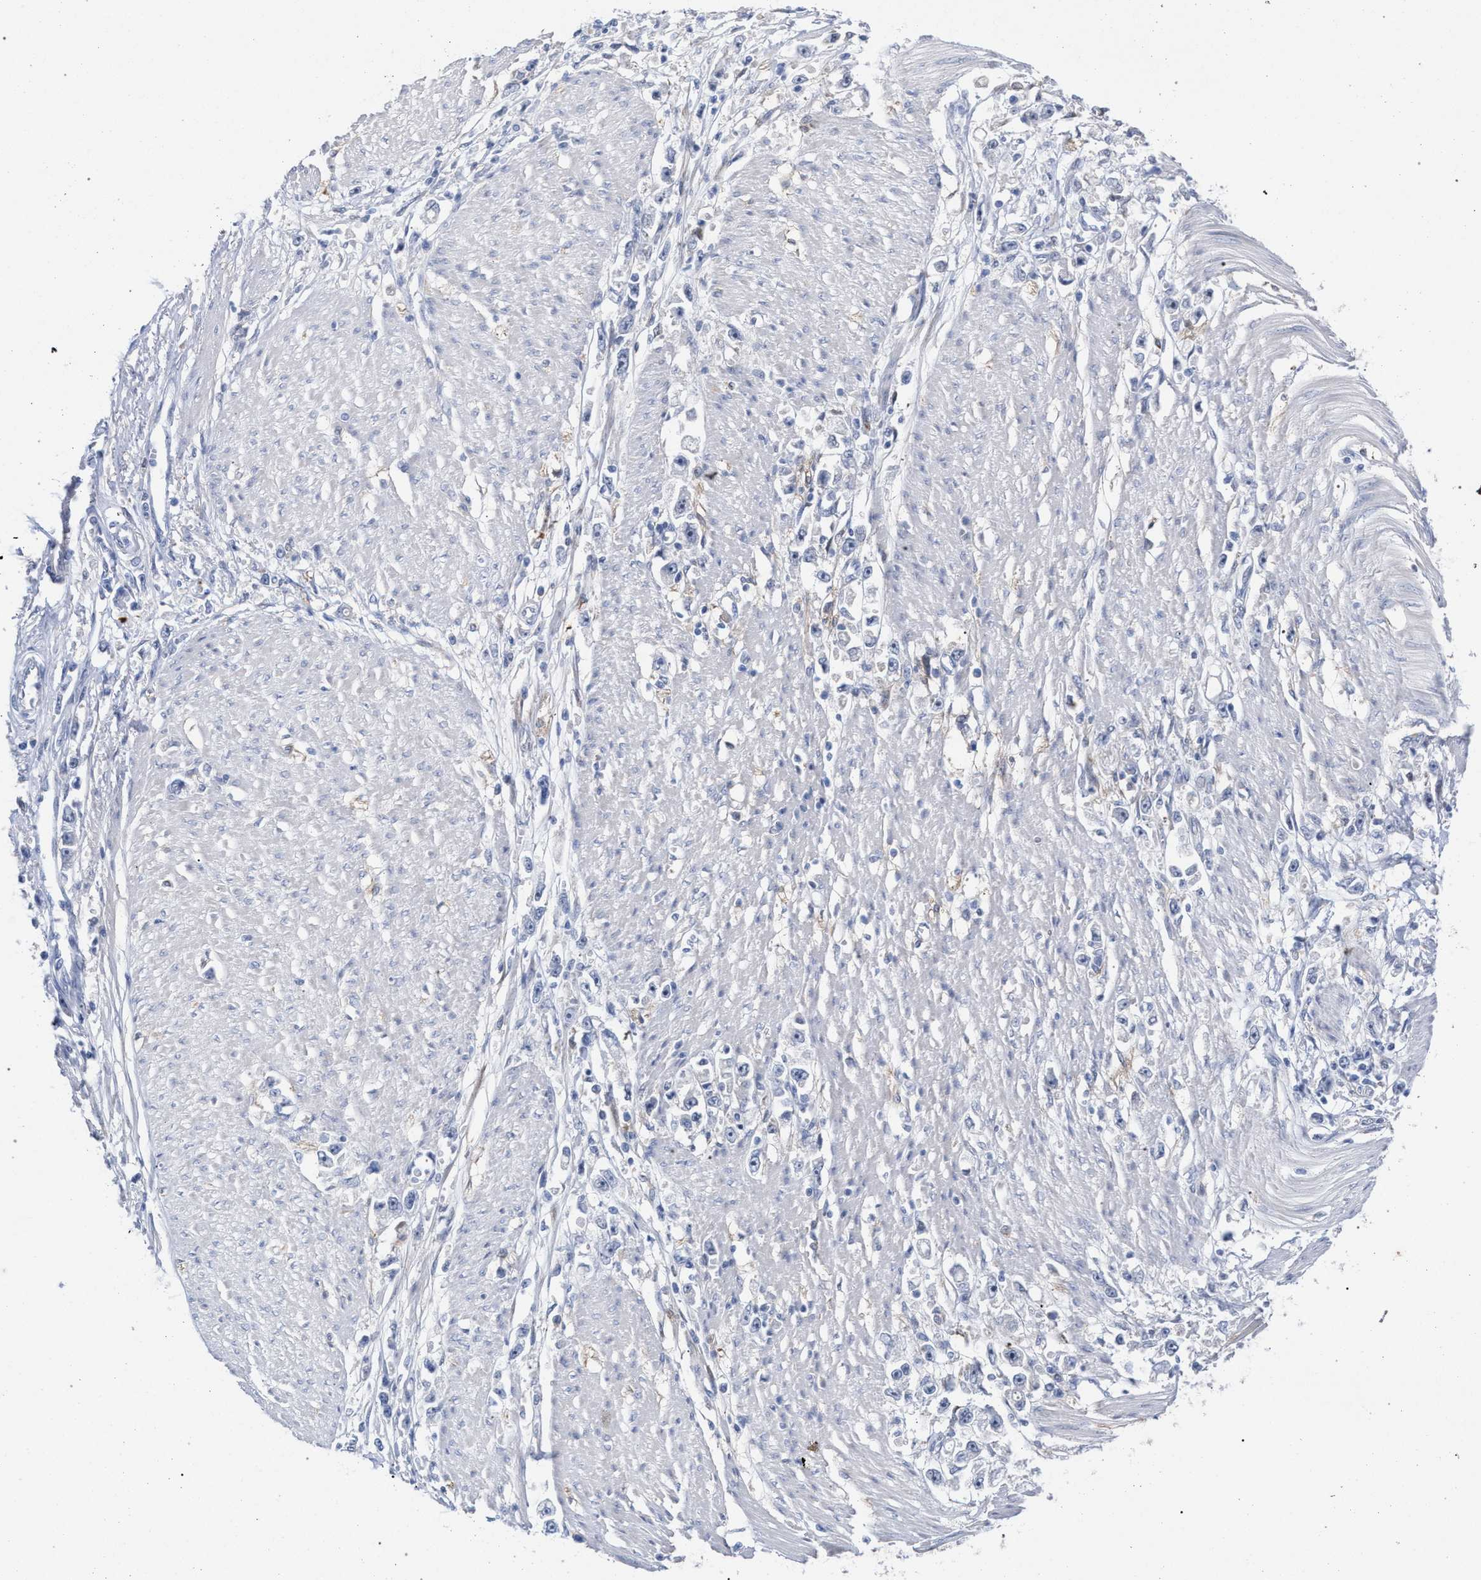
{"staining": {"intensity": "negative", "quantity": "none", "location": "none"}, "tissue": "stomach cancer", "cell_type": "Tumor cells", "image_type": "cancer", "snomed": [{"axis": "morphology", "description": "Adenocarcinoma, NOS"}, {"axis": "topography", "description": "Stomach"}], "caption": "Immunohistochemistry of human adenocarcinoma (stomach) shows no staining in tumor cells.", "gene": "FHOD3", "patient": {"sex": "female", "age": 59}}